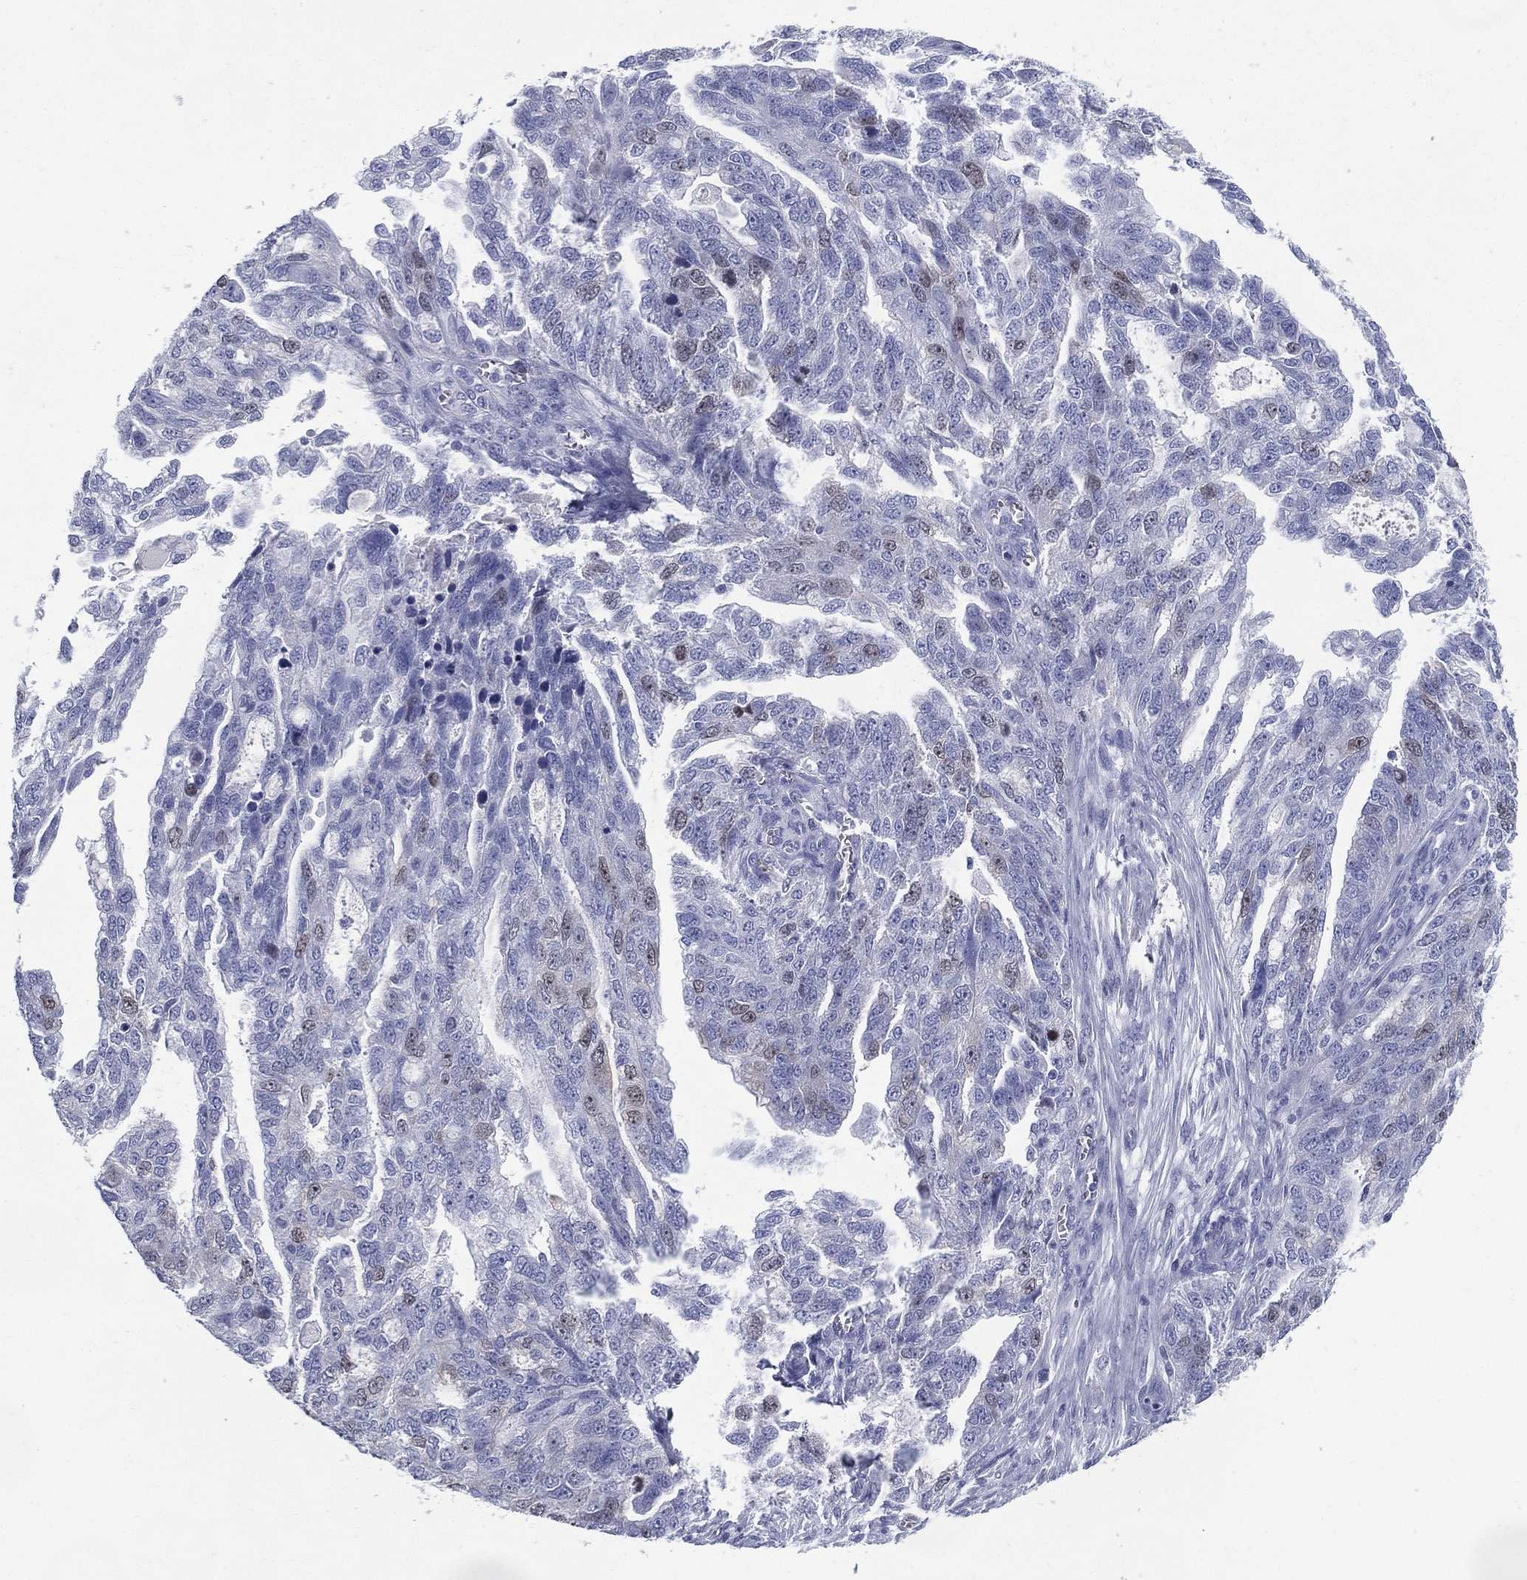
{"staining": {"intensity": "negative", "quantity": "none", "location": "none"}, "tissue": "ovarian cancer", "cell_type": "Tumor cells", "image_type": "cancer", "snomed": [{"axis": "morphology", "description": "Cystadenocarcinoma, serous, NOS"}, {"axis": "topography", "description": "Ovary"}], "caption": "Human ovarian serous cystadenocarcinoma stained for a protein using immunohistochemistry demonstrates no positivity in tumor cells.", "gene": "KIF2C", "patient": {"sex": "female", "age": 51}}